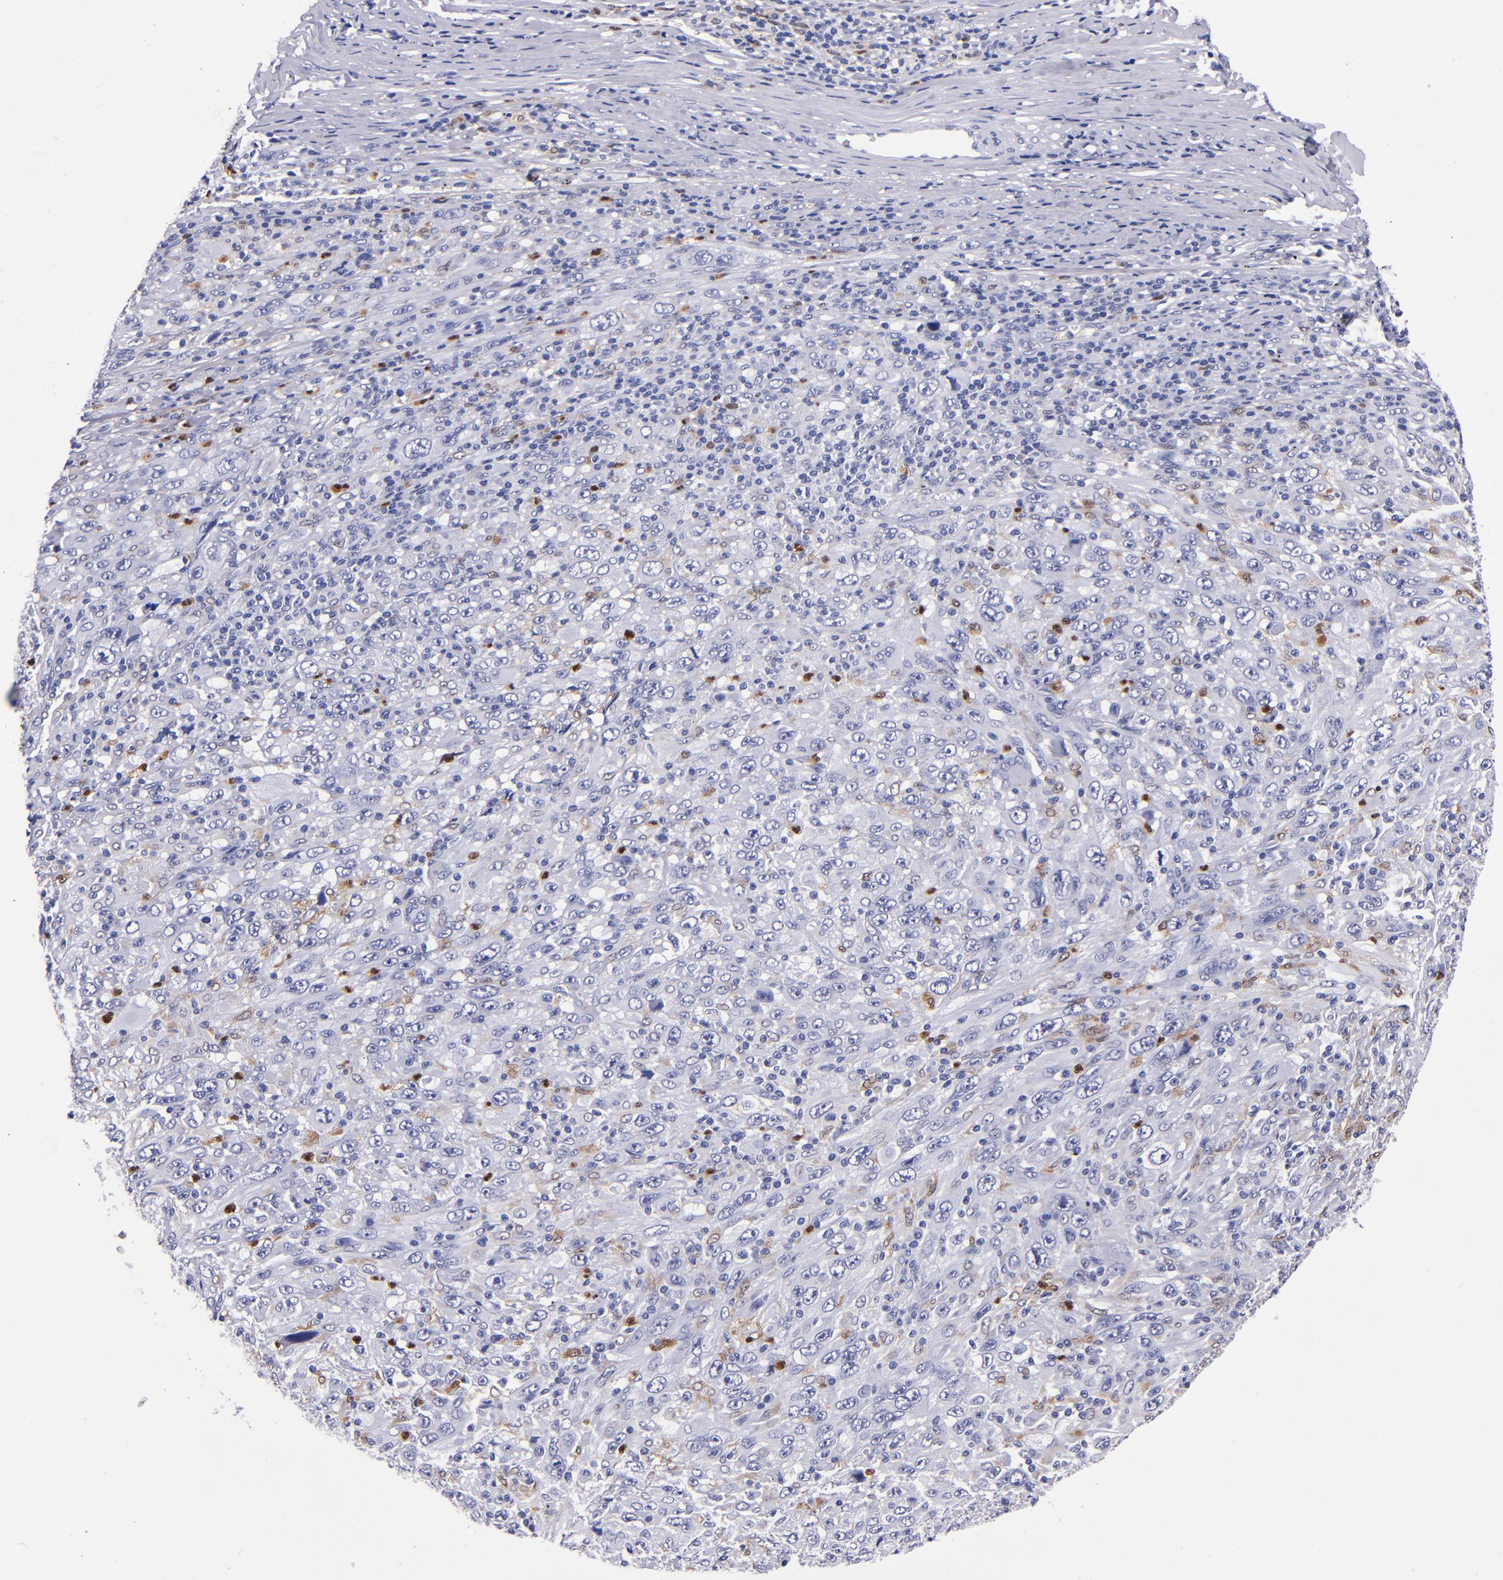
{"staining": {"intensity": "negative", "quantity": "none", "location": "none"}, "tissue": "melanoma", "cell_type": "Tumor cells", "image_type": "cancer", "snomed": [{"axis": "morphology", "description": "Malignant melanoma, Metastatic site"}, {"axis": "topography", "description": "Skin"}], "caption": "High power microscopy micrograph of an immunohistochemistry (IHC) photomicrograph of malignant melanoma (metastatic site), revealing no significant staining in tumor cells.", "gene": "S100A8", "patient": {"sex": "female", "age": 56}}